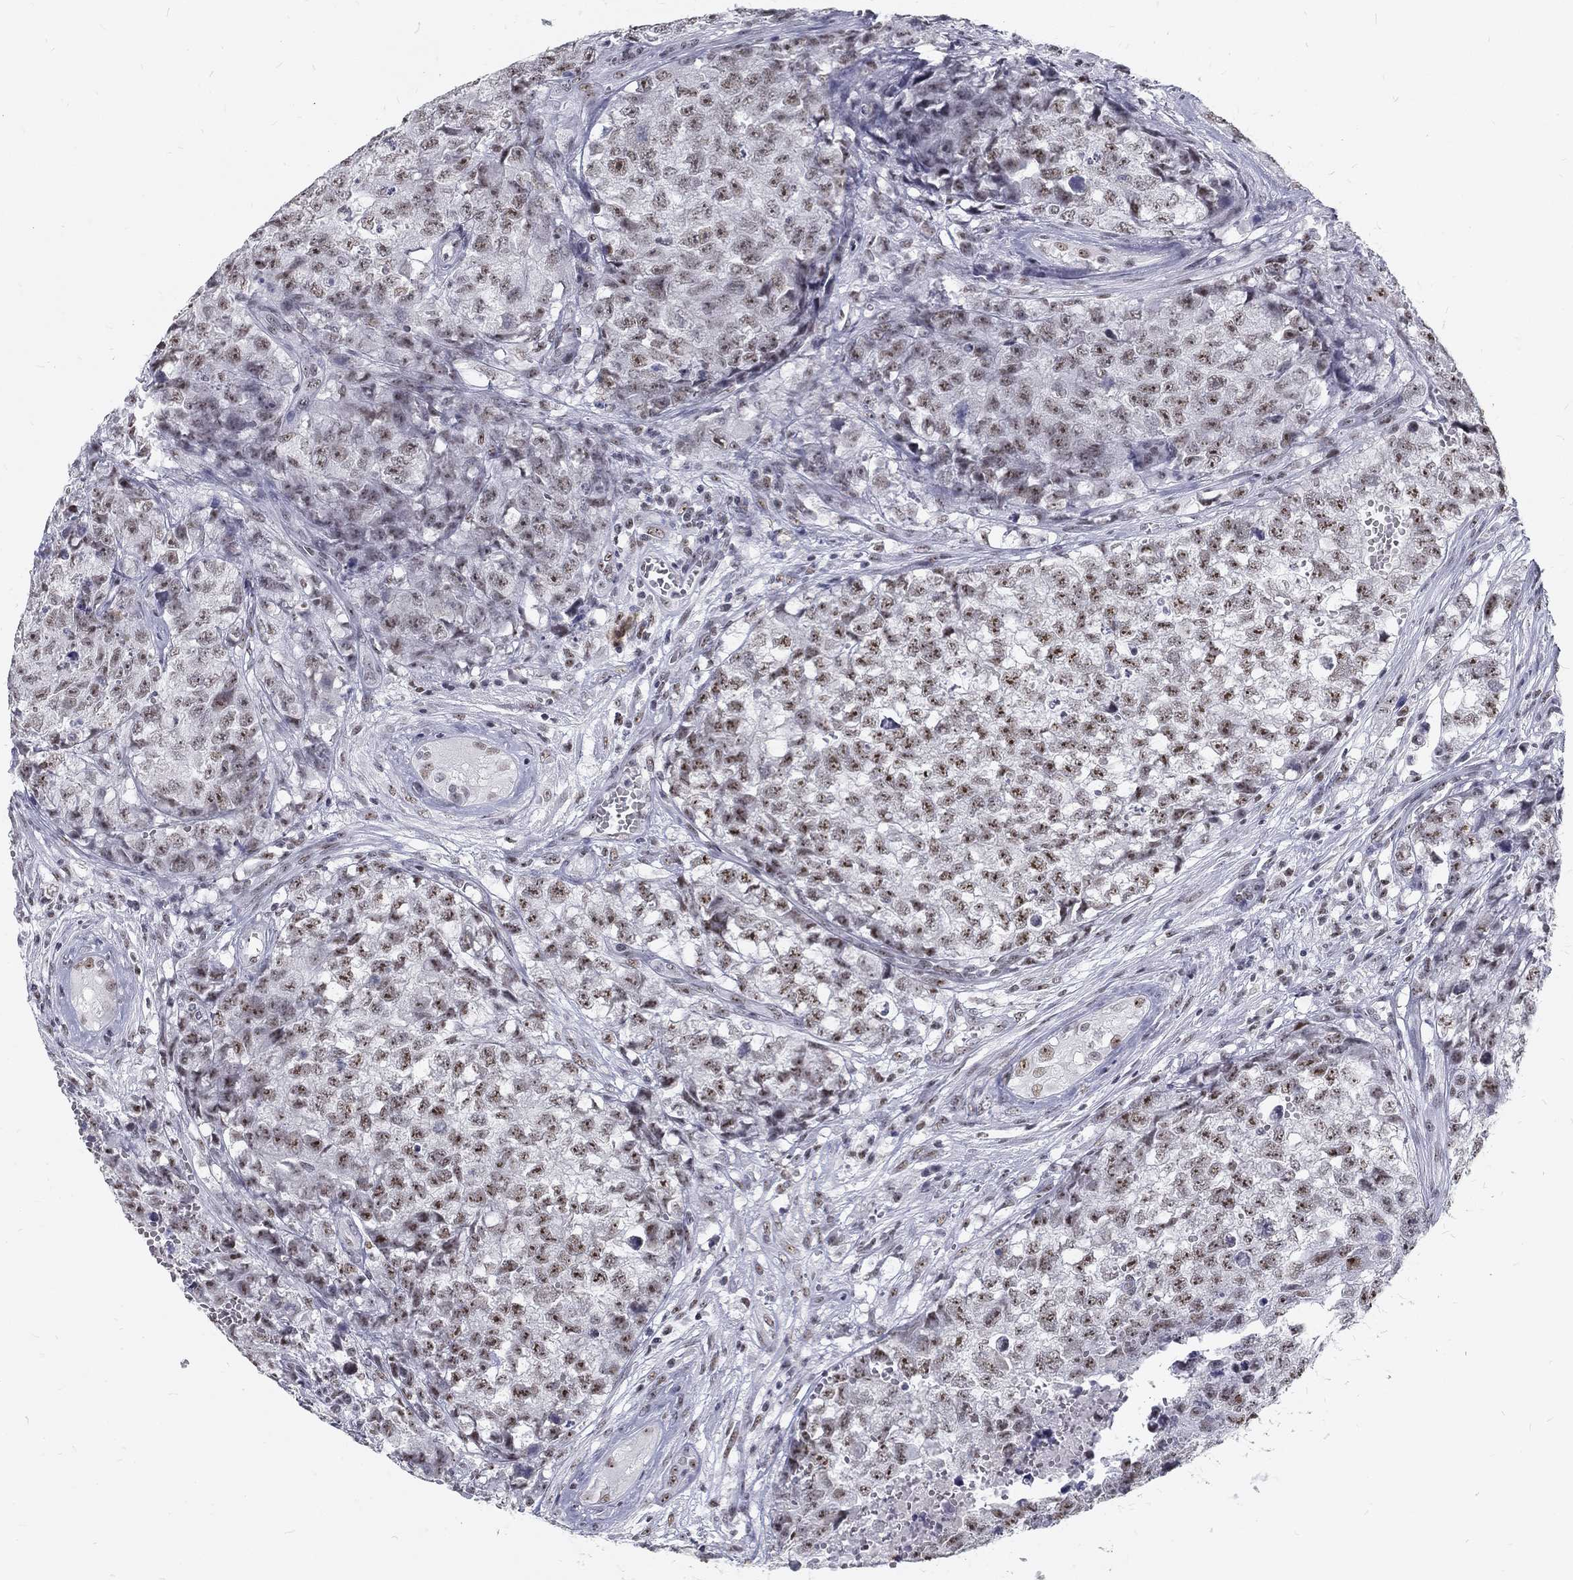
{"staining": {"intensity": "weak", "quantity": "25%-75%", "location": "nuclear"}, "tissue": "testis cancer", "cell_type": "Tumor cells", "image_type": "cancer", "snomed": [{"axis": "morphology", "description": "Seminoma, NOS"}, {"axis": "morphology", "description": "Carcinoma, Embryonal, NOS"}, {"axis": "topography", "description": "Testis"}], "caption": "Brown immunohistochemical staining in human testis cancer shows weak nuclear staining in about 25%-75% of tumor cells. (DAB (3,3'-diaminobenzidine) IHC with brightfield microscopy, high magnification).", "gene": "SNORC", "patient": {"sex": "male", "age": 22}}